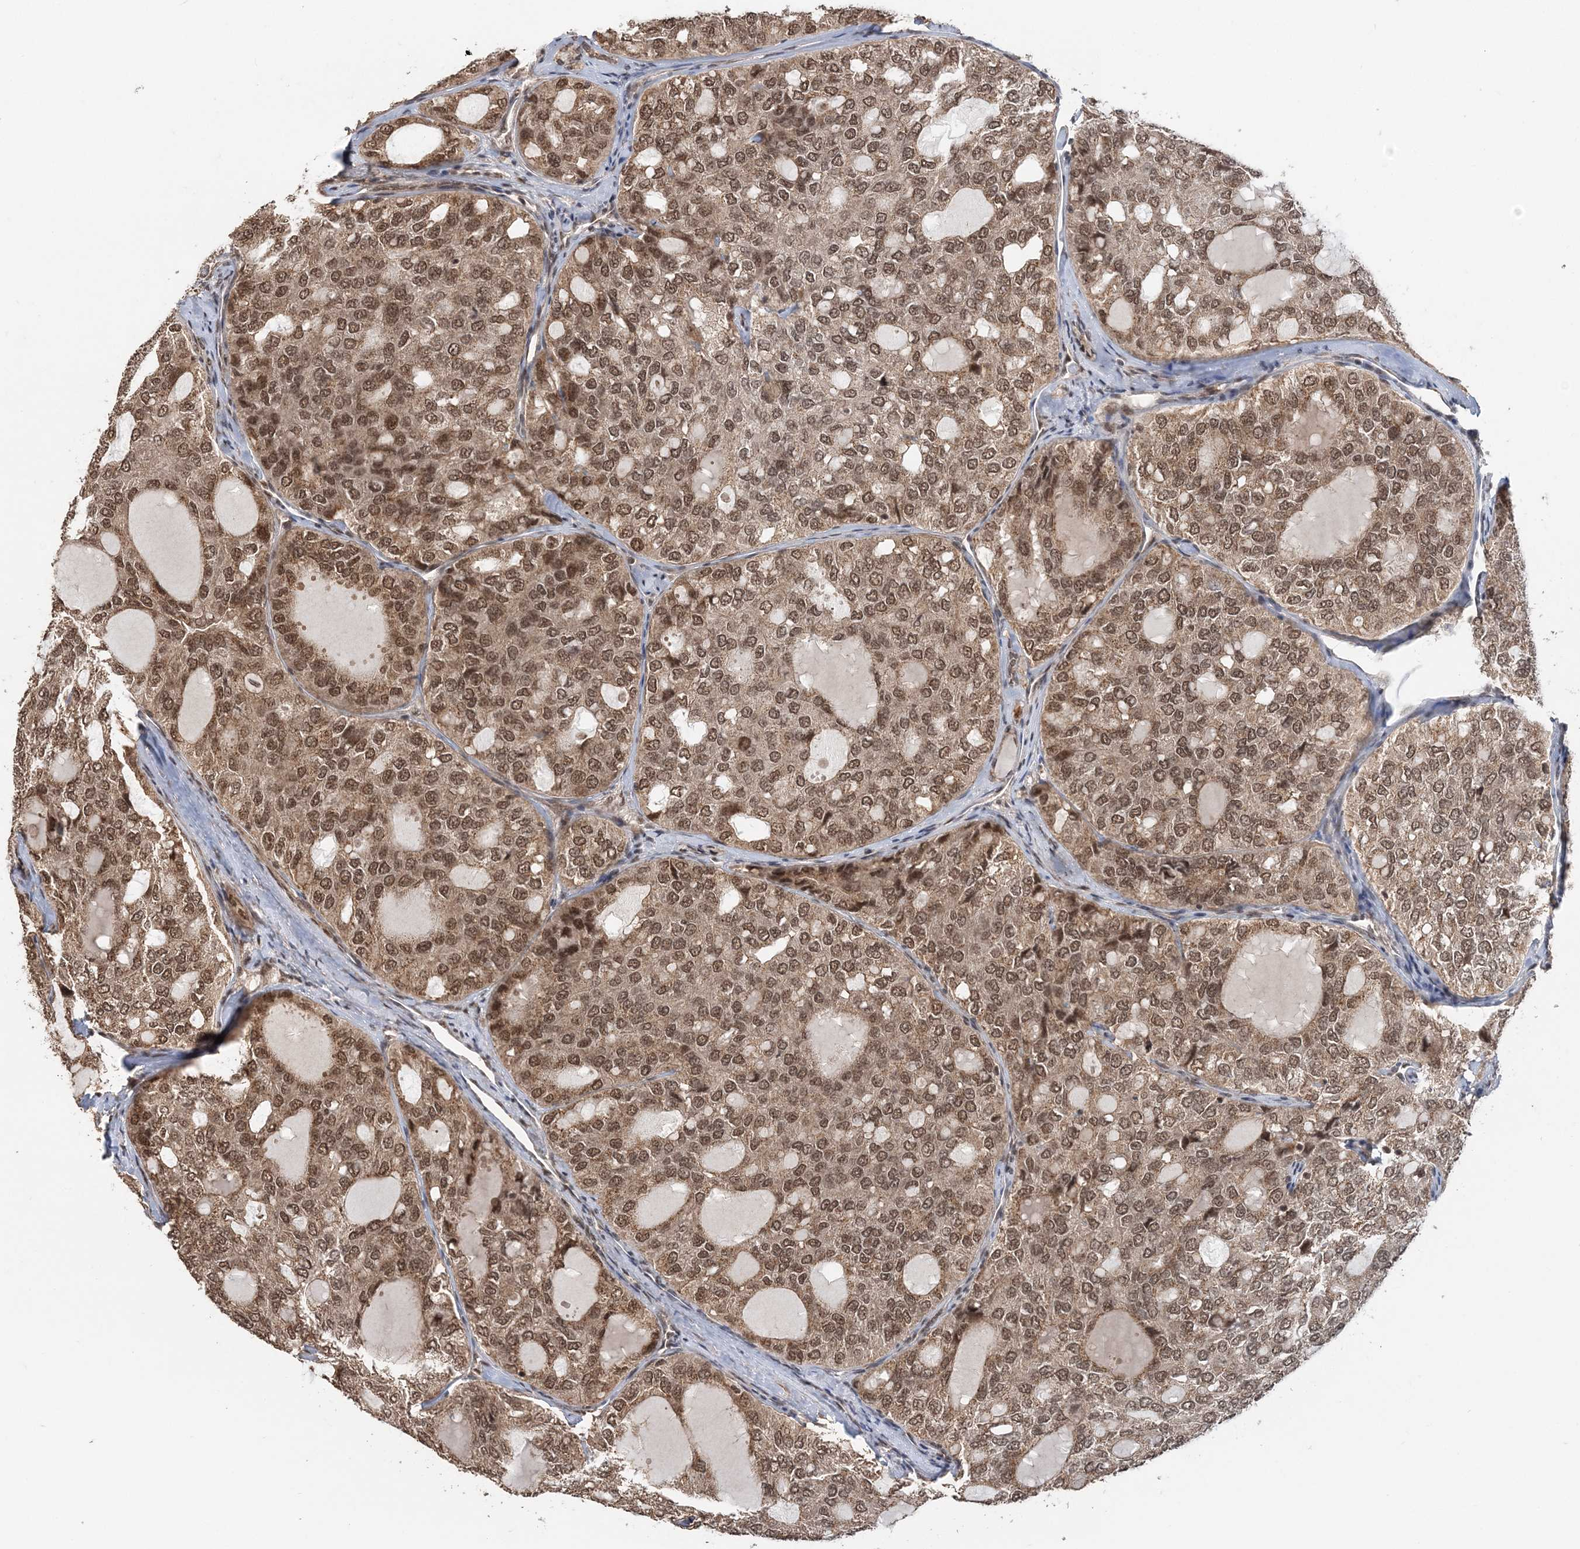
{"staining": {"intensity": "moderate", "quantity": ">75%", "location": "cytoplasmic/membranous,nuclear"}, "tissue": "thyroid cancer", "cell_type": "Tumor cells", "image_type": "cancer", "snomed": [{"axis": "morphology", "description": "Follicular adenoma carcinoma, NOS"}, {"axis": "topography", "description": "Thyroid gland"}], "caption": "About >75% of tumor cells in human thyroid cancer display moderate cytoplasmic/membranous and nuclear protein positivity as visualized by brown immunohistochemical staining.", "gene": "TSHZ2", "patient": {"sex": "male", "age": 75}}